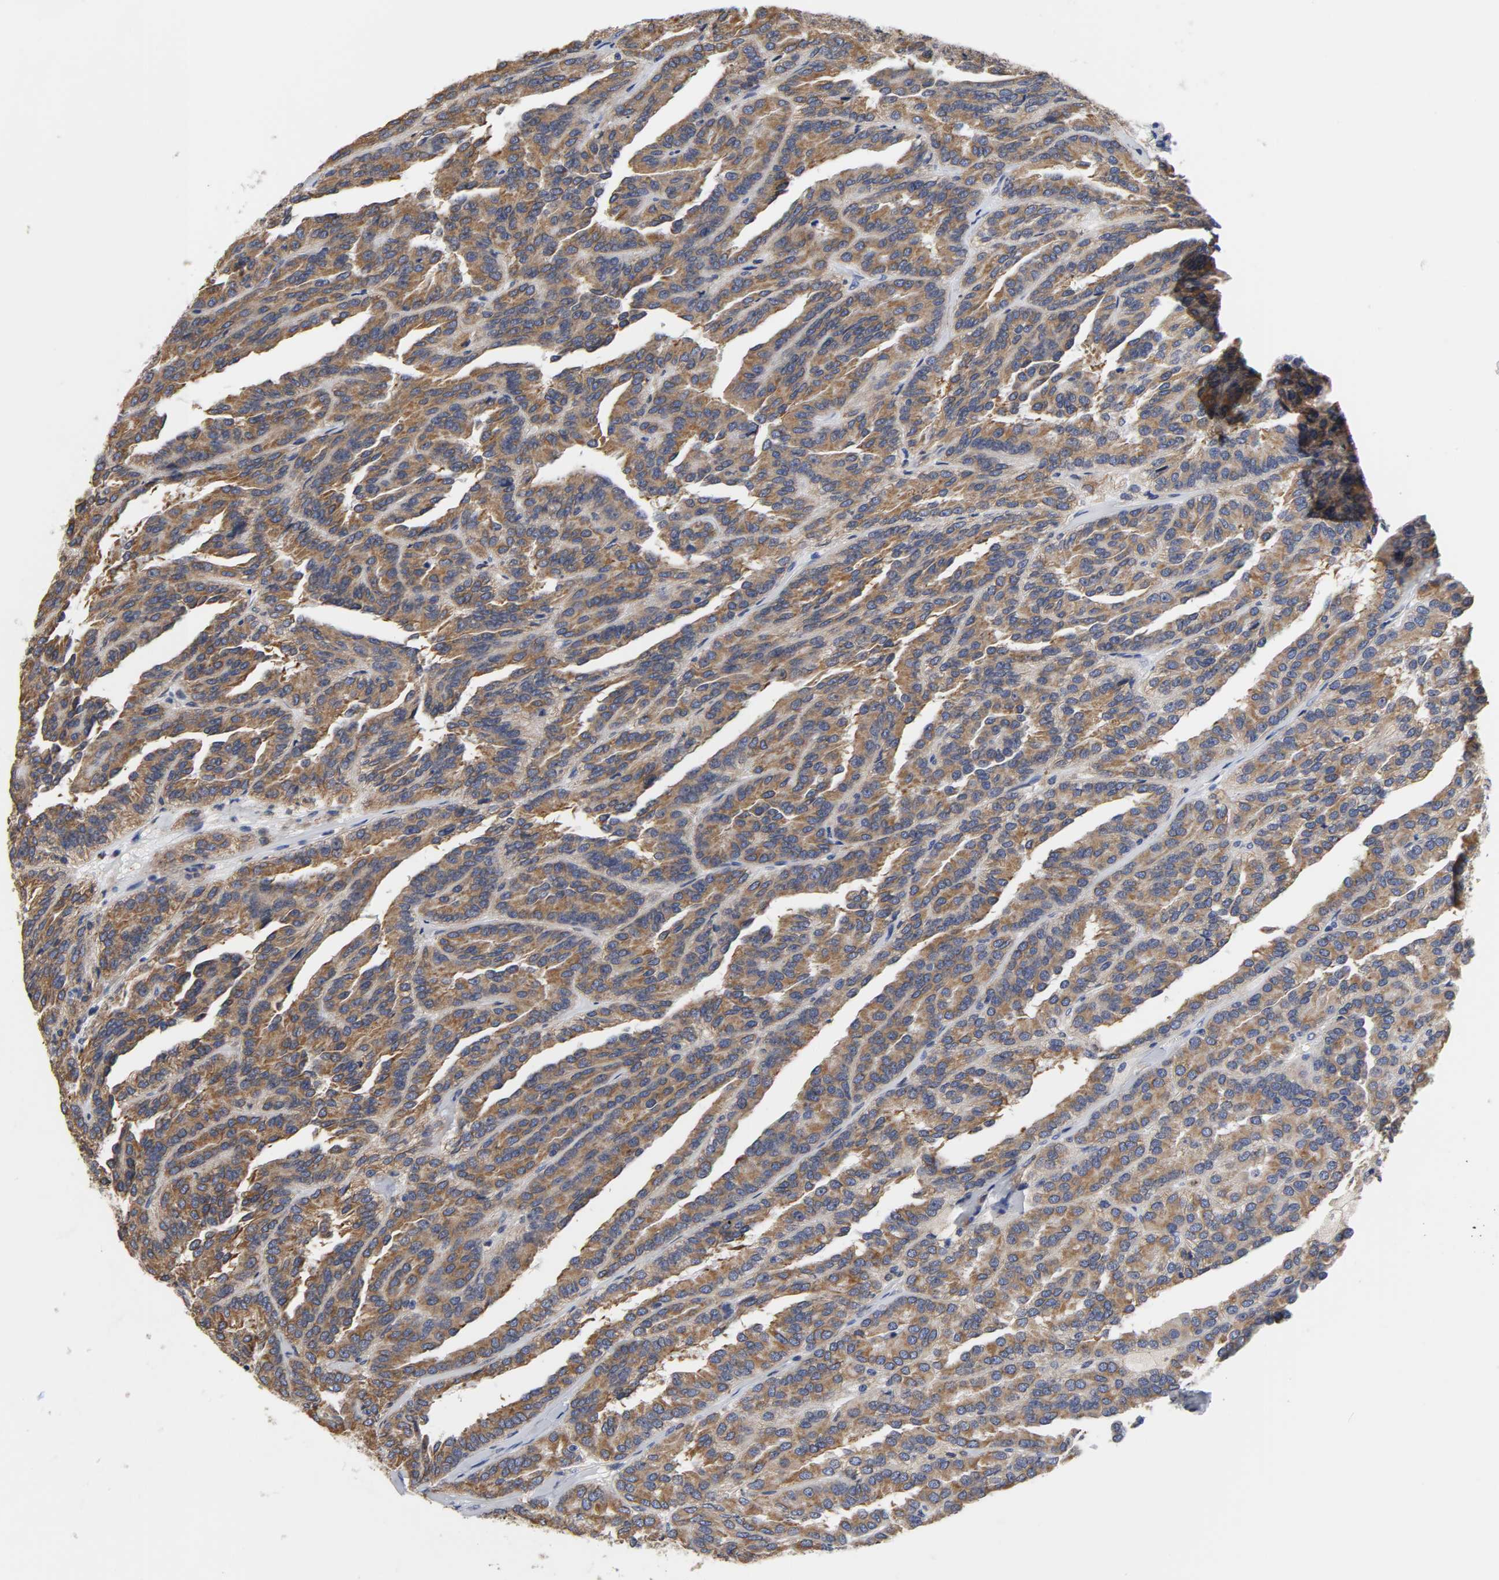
{"staining": {"intensity": "strong", "quantity": ">75%", "location": "cytoplasmic/membranous"}, "tissue": "renal cancer", "cell_type": "Tumor cells", "image_type": "cancer", "snomed": [{"axis": "morphology", "description": "Adenocarcinoma, NOS"}, {"axis": "topography", "description": "Kidney"}], "caption": "A high amount of strong cytoplasmic/membranous expression is identified in approximately >75% of tumor cells in renal cancer tissue.", "gene": "HCK", "patient": {"sex": "male", "age": 46}}